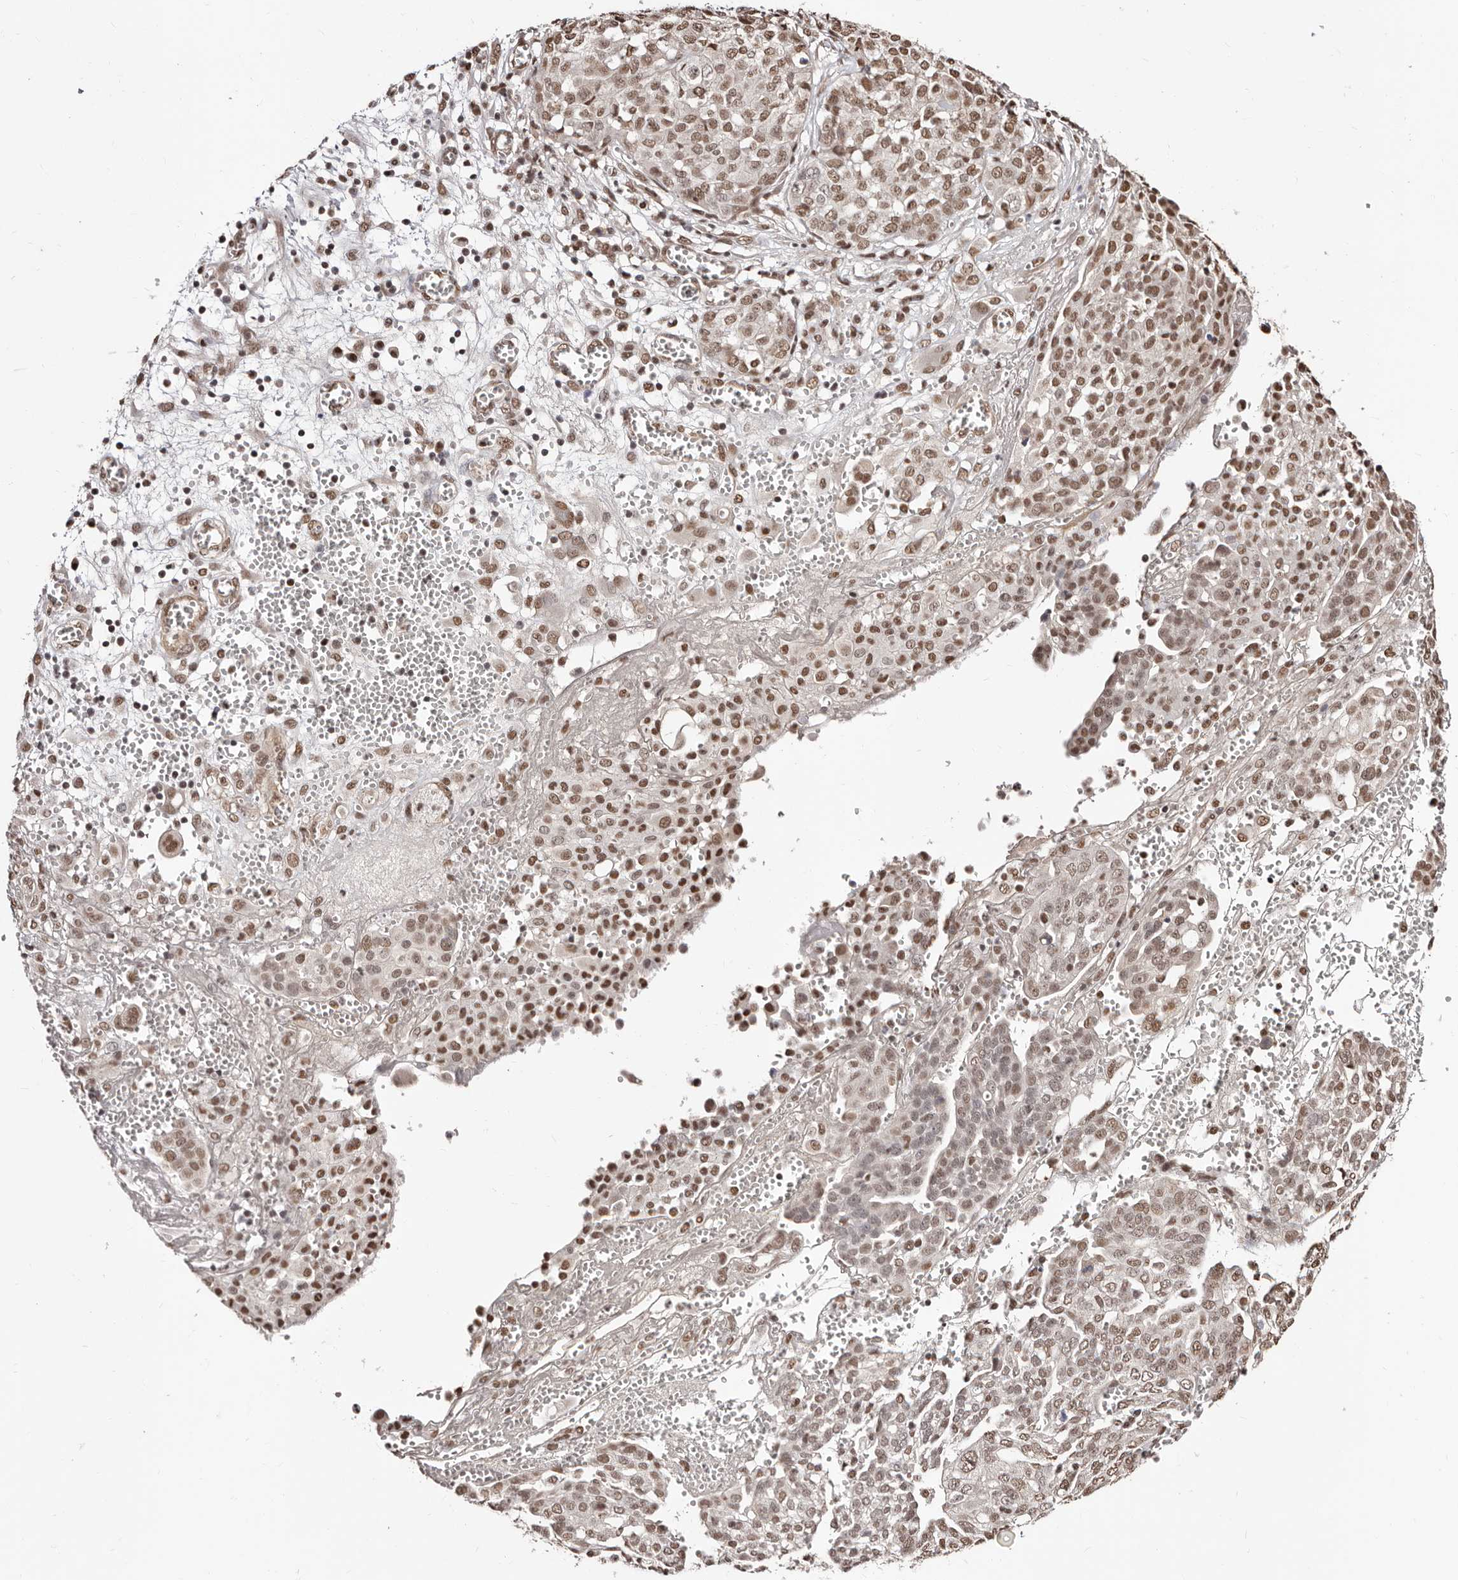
{"staining": {"intensity": "moderate", "quantity": ">75%", "location": "nuclear"}, "tissue": "ovarian cancer", "cell_type": "Tumor cells", "image_type": "cancer", "snomed": [{"axis": "morphology", "description": "Cystadenocarcinoma, serous, NOS"}, {"axis": "topography", "description": "Soft tissue"}, {"axis": "topography", "description": "Ovary"}], "caption": "Immunohistochemistry (IHC) micrograph of ovarian cancer stained for a protein (brown), which demonstrates medium levels of moderate nuclear expression in approximately >75% of tumor cells.", "gene": "BICRAL", "patient": {"sex": "female", "age": 57}}